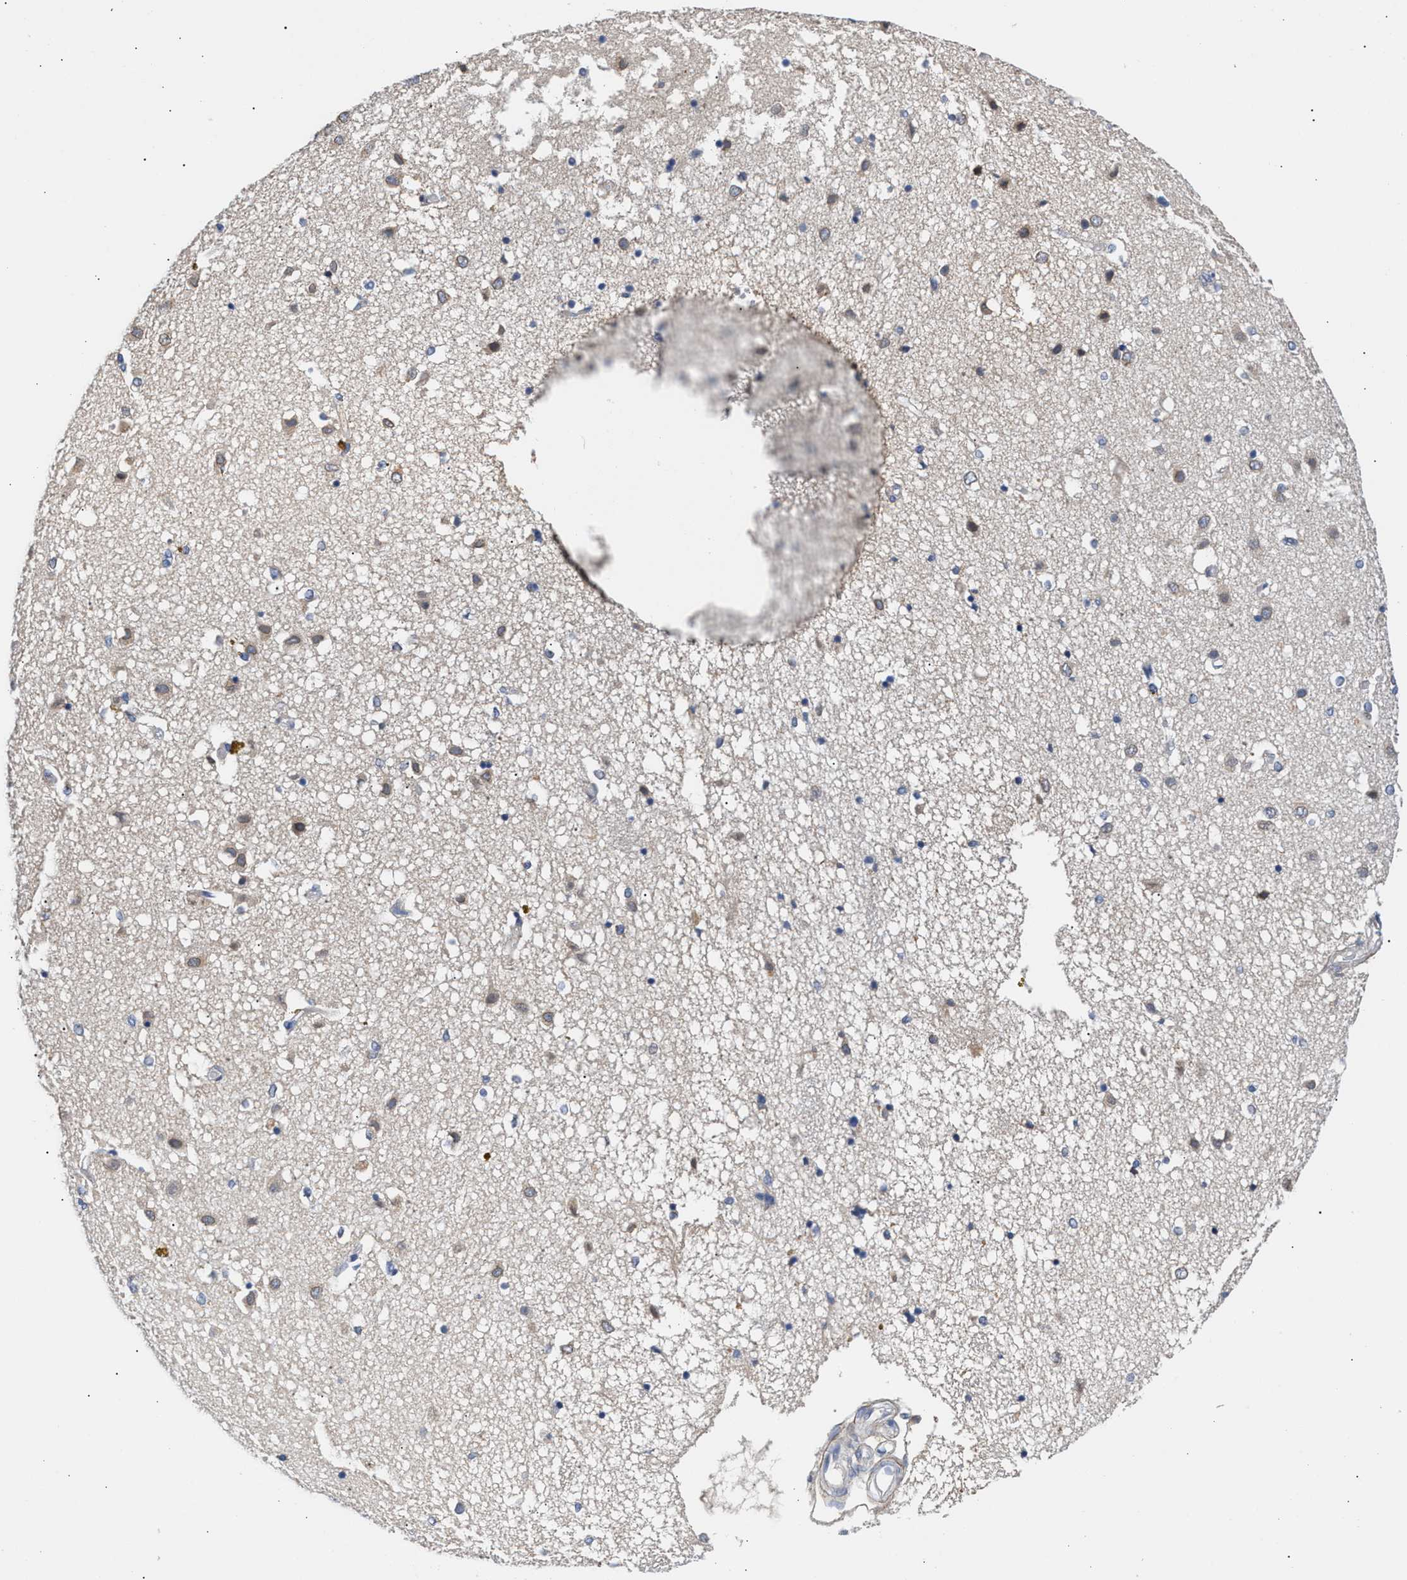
{"staining": {"intensity": "weak", "quantity": "<25%", "location": "cytoplasmic/membranous"}, "tissue": "caudate", "cell_type": "Glial cells", "image_type": "normal", "snomed": [{"axis": "morphology", "description": "Normal tissue, NOS"}, {"axis": "topography", "description": "Lateral ventricle wall"}], "caption": "This image is of normal caudate stained with immunohistochemistry (IHC) to label a protein in brown with the nuclei are counter-stained blue. There is no expression in glial cells. (DAB immunohistochemistry (IHC), high magnification).", "gene": "ACTL7B", "patient": {"sex": "male", "age": 70}}